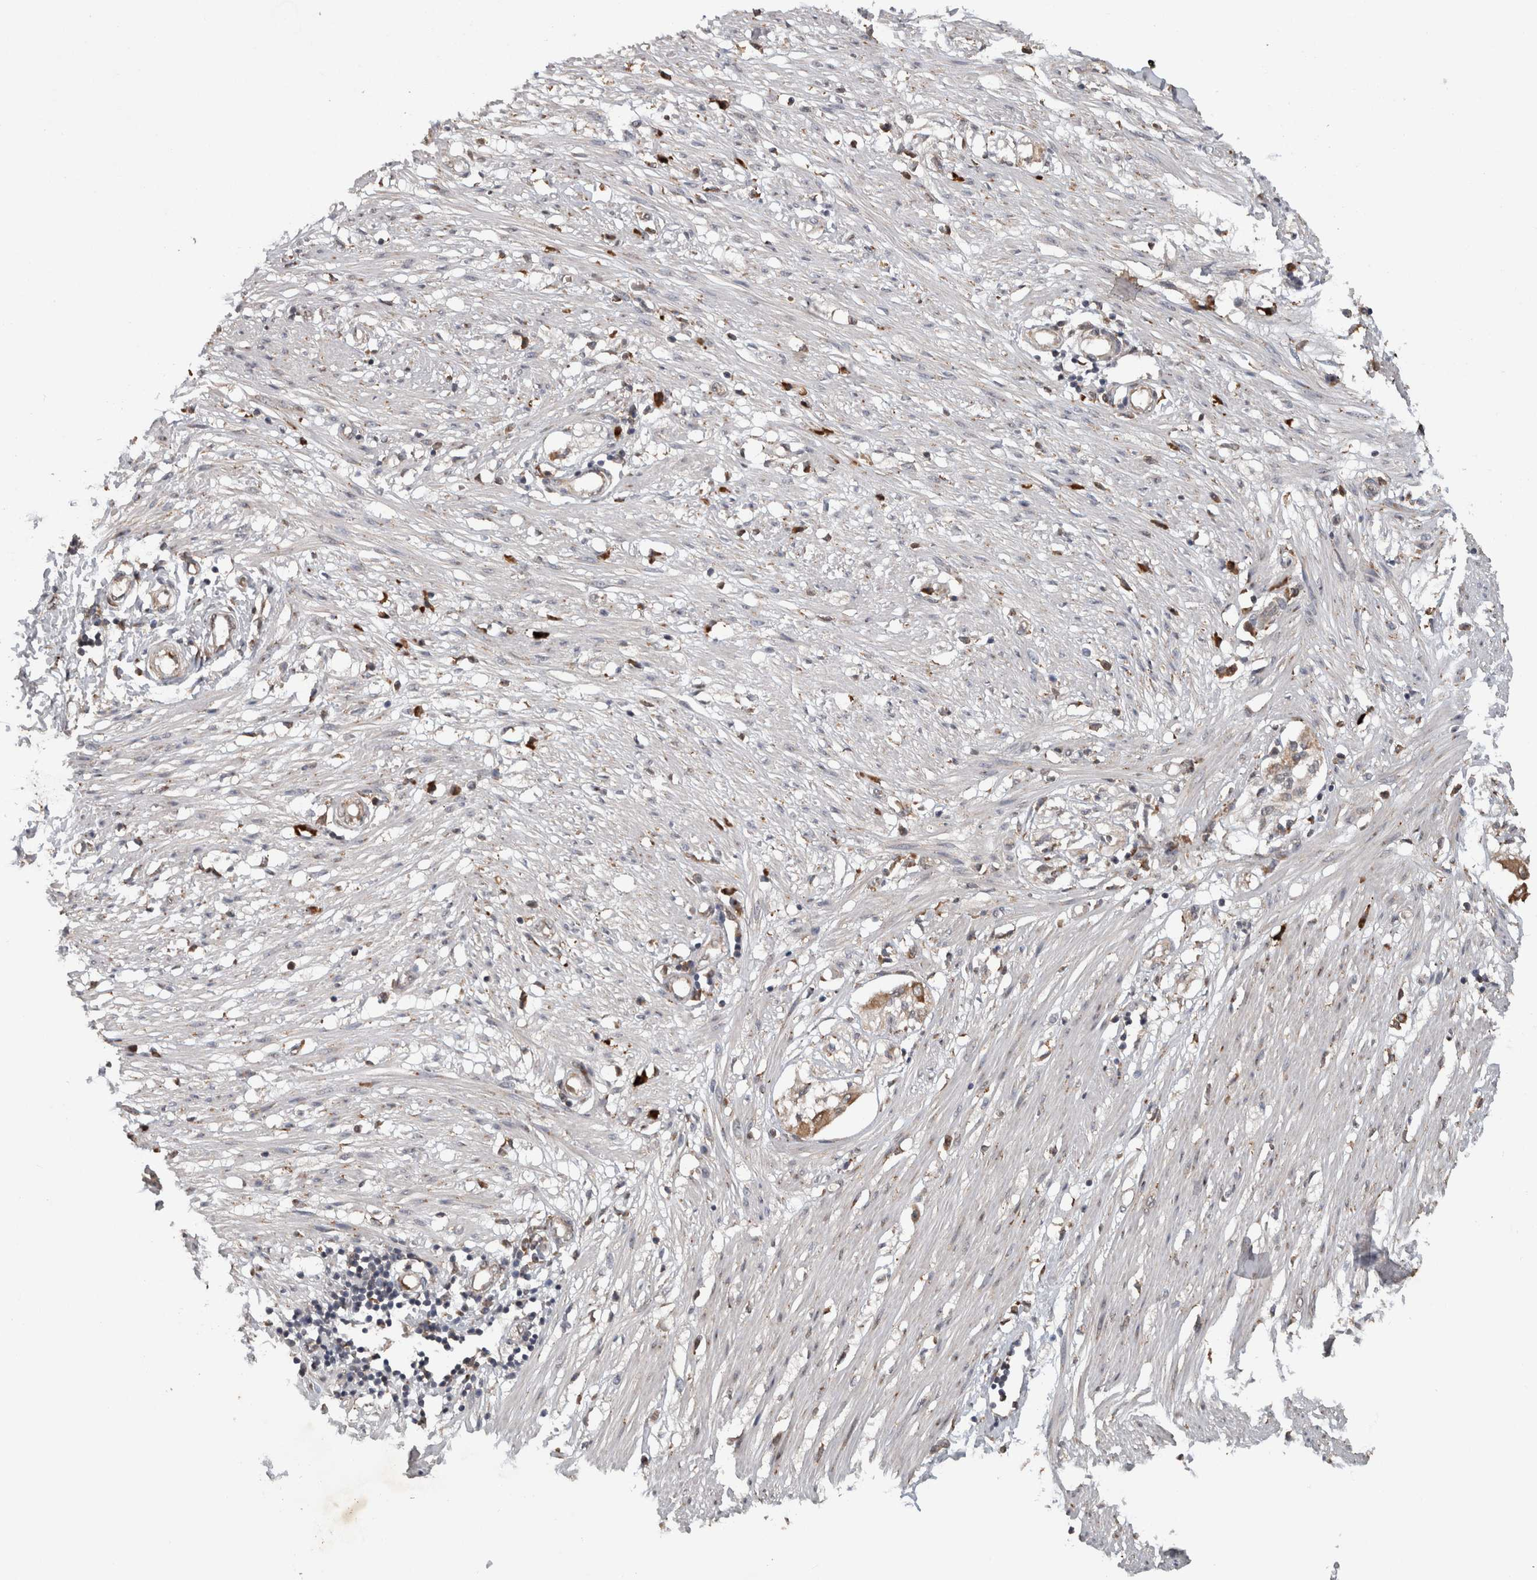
{"staining": {"intensity": "moderate", "quantity": ">75%", "location": "cytoplasmic/membranous"}, "tissue": "adipose tissue", "cell_type": "Adipocytes", "image_type": "normal", "snomed": [{"axis": "morphology", "description": "Normal tissue, NOS"}, {"axis": "morphology", "description": "Adenocarcinoma, NOS"}, {"axis": "topography", "description": "Colon"}, {"axis": "topography", "description": "Peripheral nerve tissue"}], "caption": "An IHC histopathology image of benign tissue is shown. Protein staining in brown labels moderate cytoplasmic/membranous positivity in adipose tissue within adipocytes.", "gene": "ADGRL3", "patient": {"sex": "male", "age": 14}}